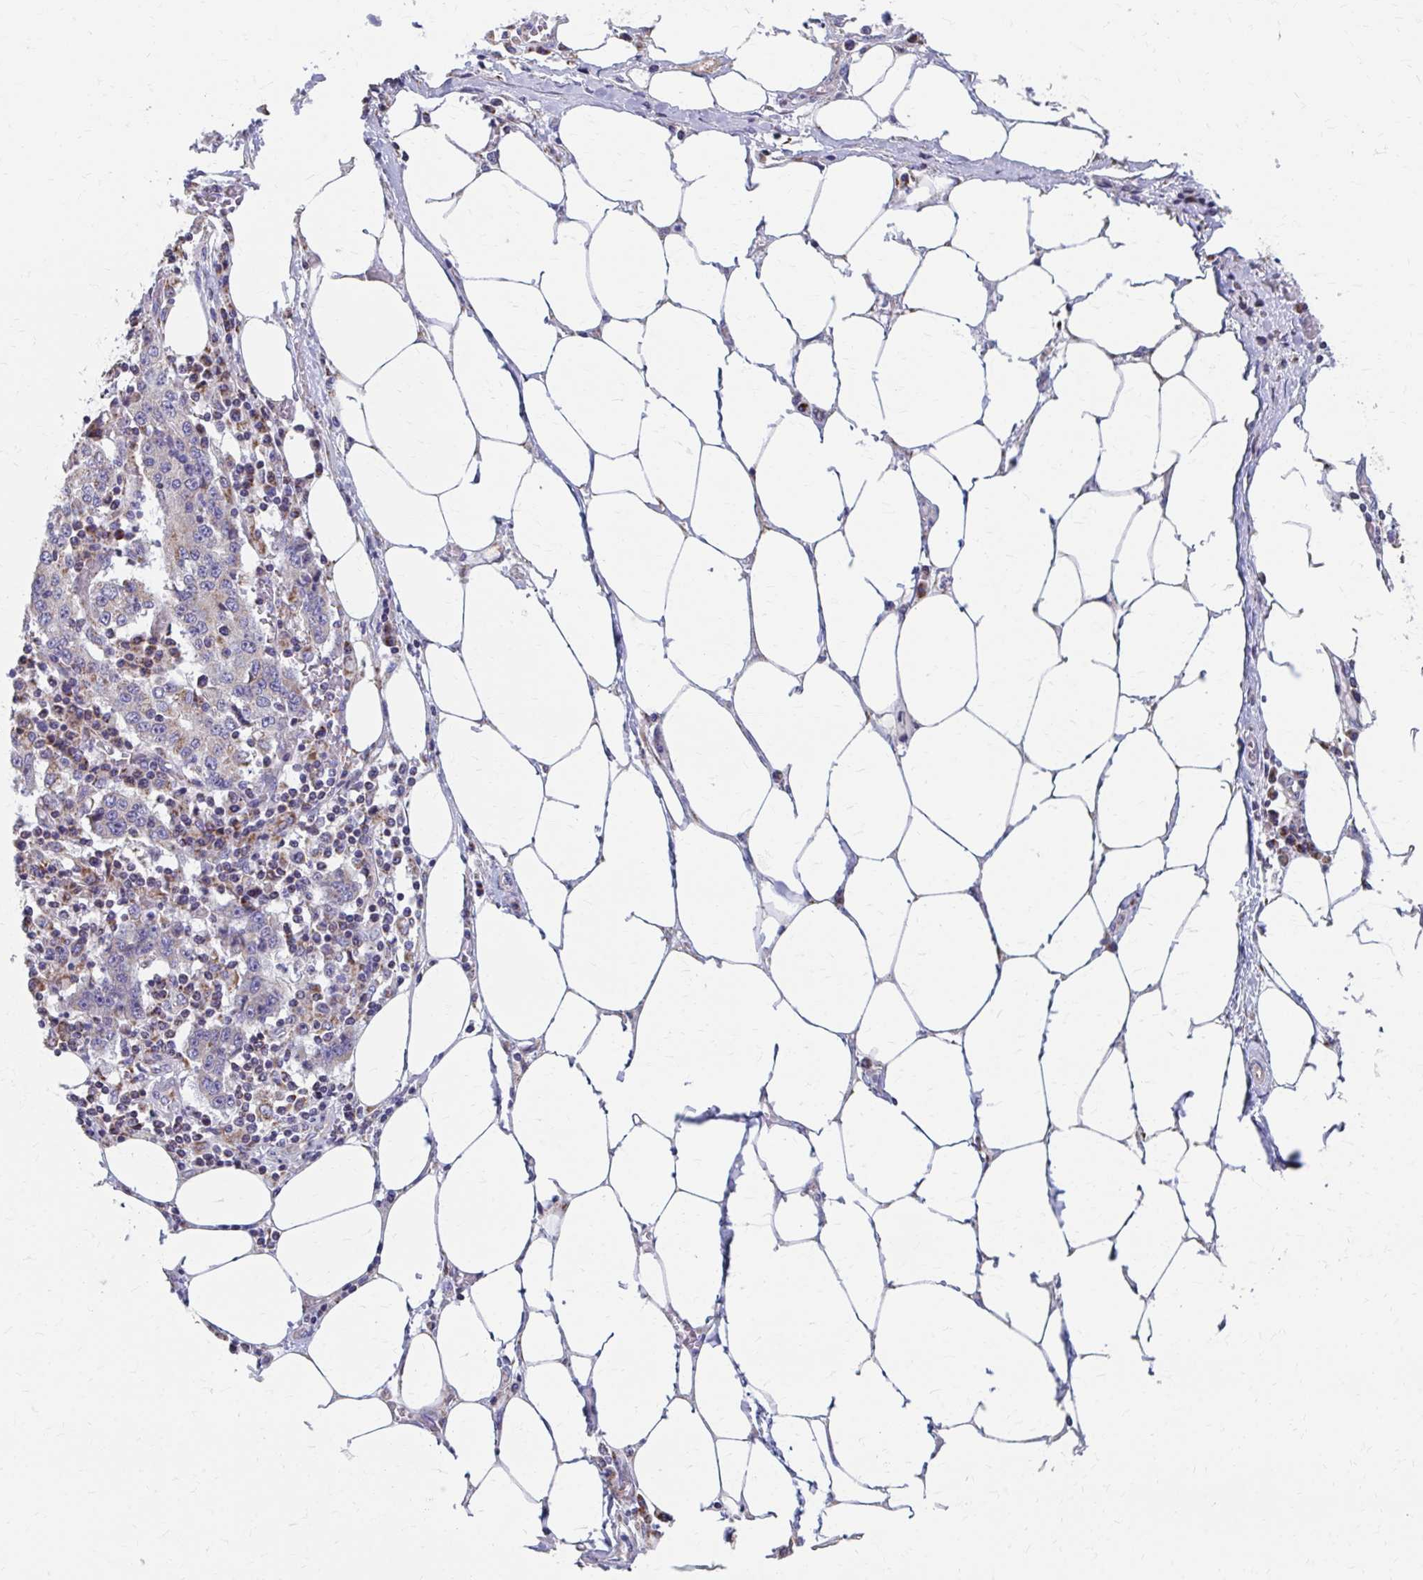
{"staining": {"intensity": "negative", "quantity": "none", "location": "none"}, "tissue": "stomach cancer", "cell_type": "Tumor cells", "image_type": "cancer", "snomed": [{"axis": "morphology", "description": "Adenocarcinoma, NOS"}, {"axis": "topography", "description": "Stomach"}], "caption": "An image of human stomach cancer (adenocarcinoma) is negative for staining in tumor cells. (DAB (3,3'-diaminobenzidine) immunohistochemistry (IHC) with hematoxylin counter stain).", "gene": "RCC1L", "patient": {"sex": "male", "age": 59}}